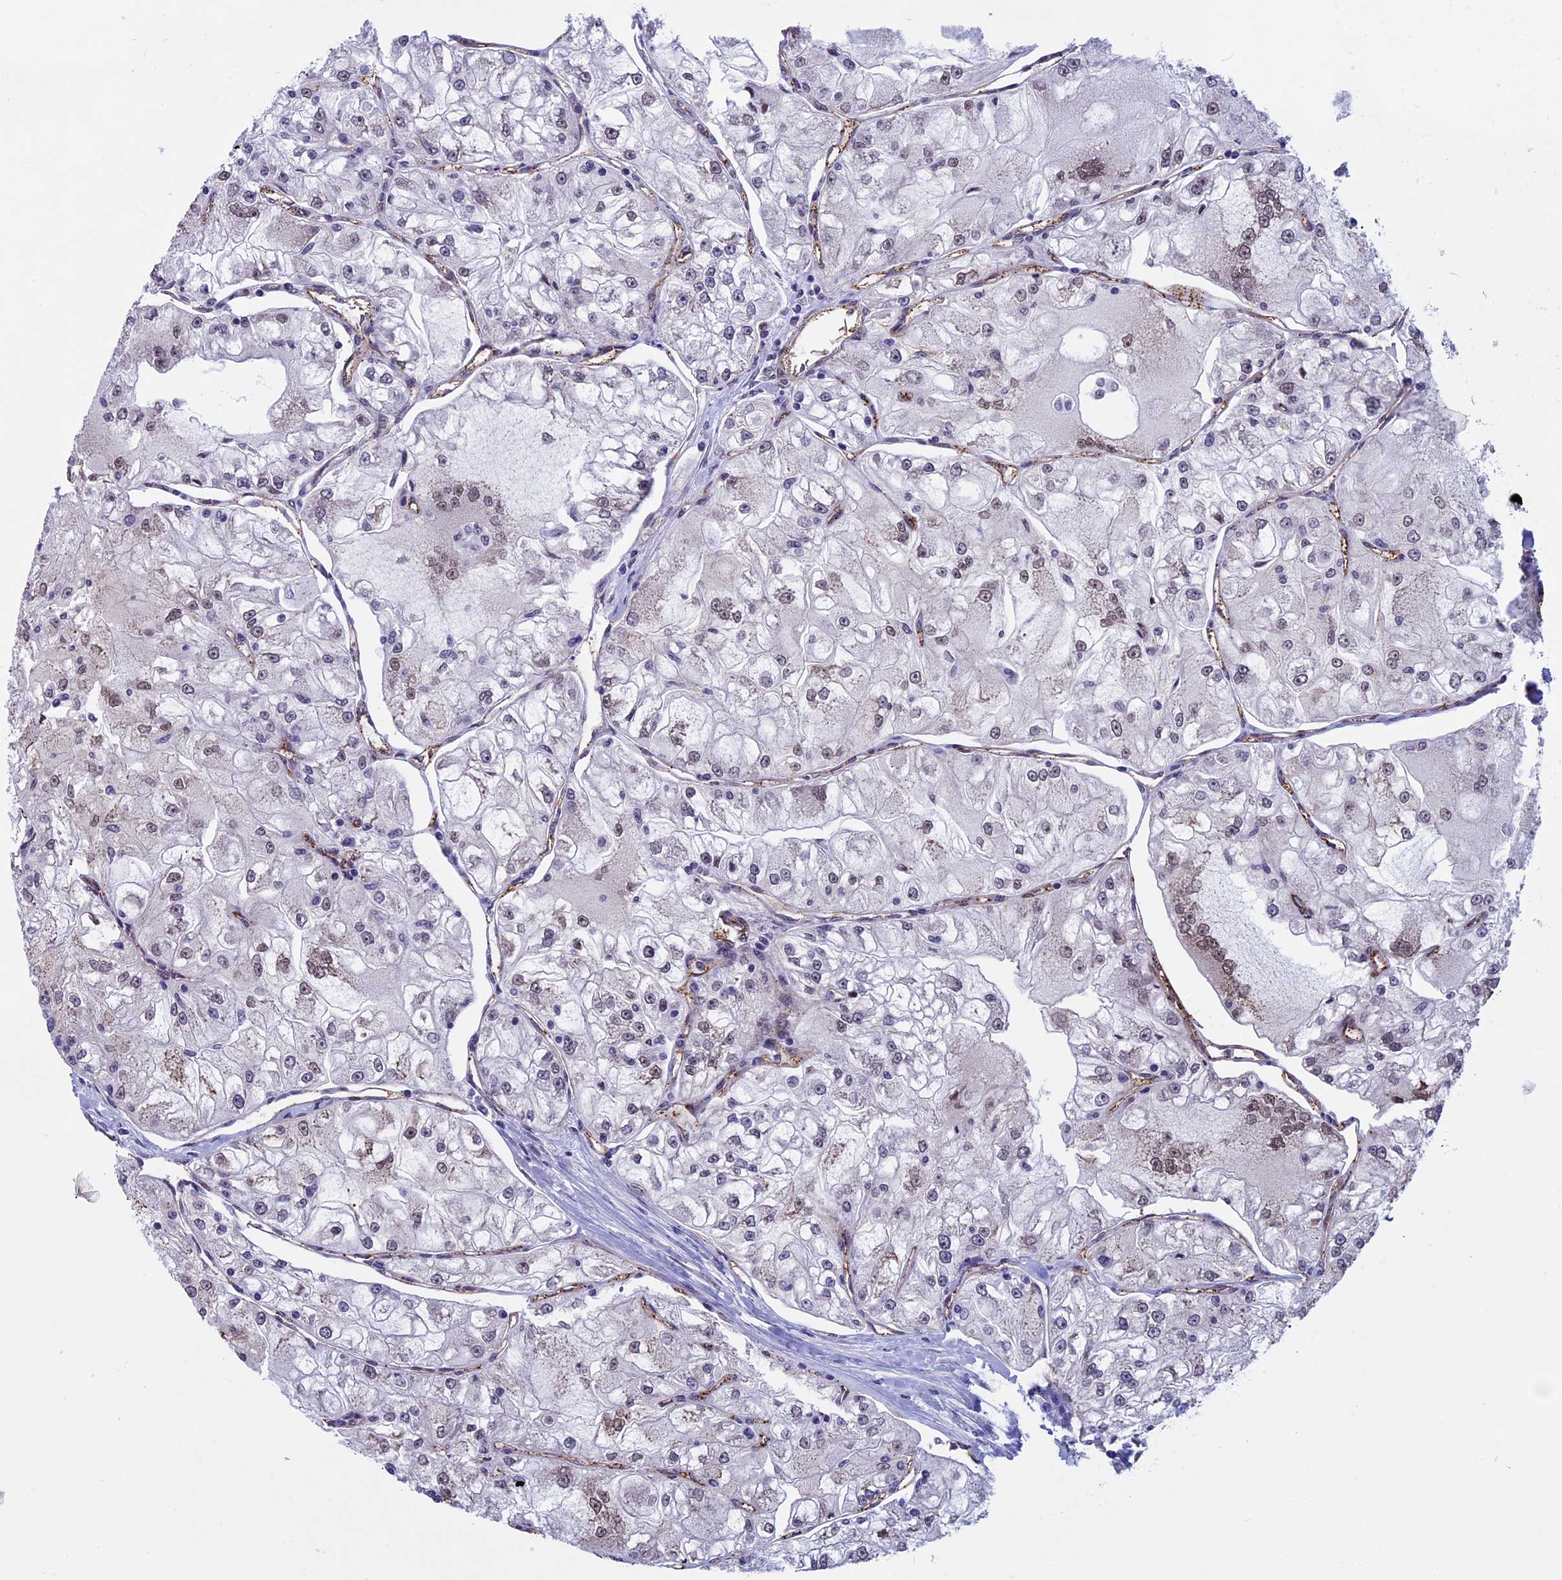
{"staining": {"intensity": "weak", "quantity": "25%-75%", "location": "nuclear"}, "tissue": "renal cancer", "cell_type": "Tumor cells", "image_type": "cancer", "snomed": [{"axis": "morphology", "description": "Adenocarcinoma, NOS"}, {"axis": "topography", "description": "Kidney"}], "caption": "Renal cancer (adenocarcinoma) tissue demonstrates weak nuclear expression in about 25%-75% of tumor cells (brown staining indicates protein expression, while blue staining denotes nuclei).", "gene": "NIPBL", "patient": {"sex": "female", "age": 72}}